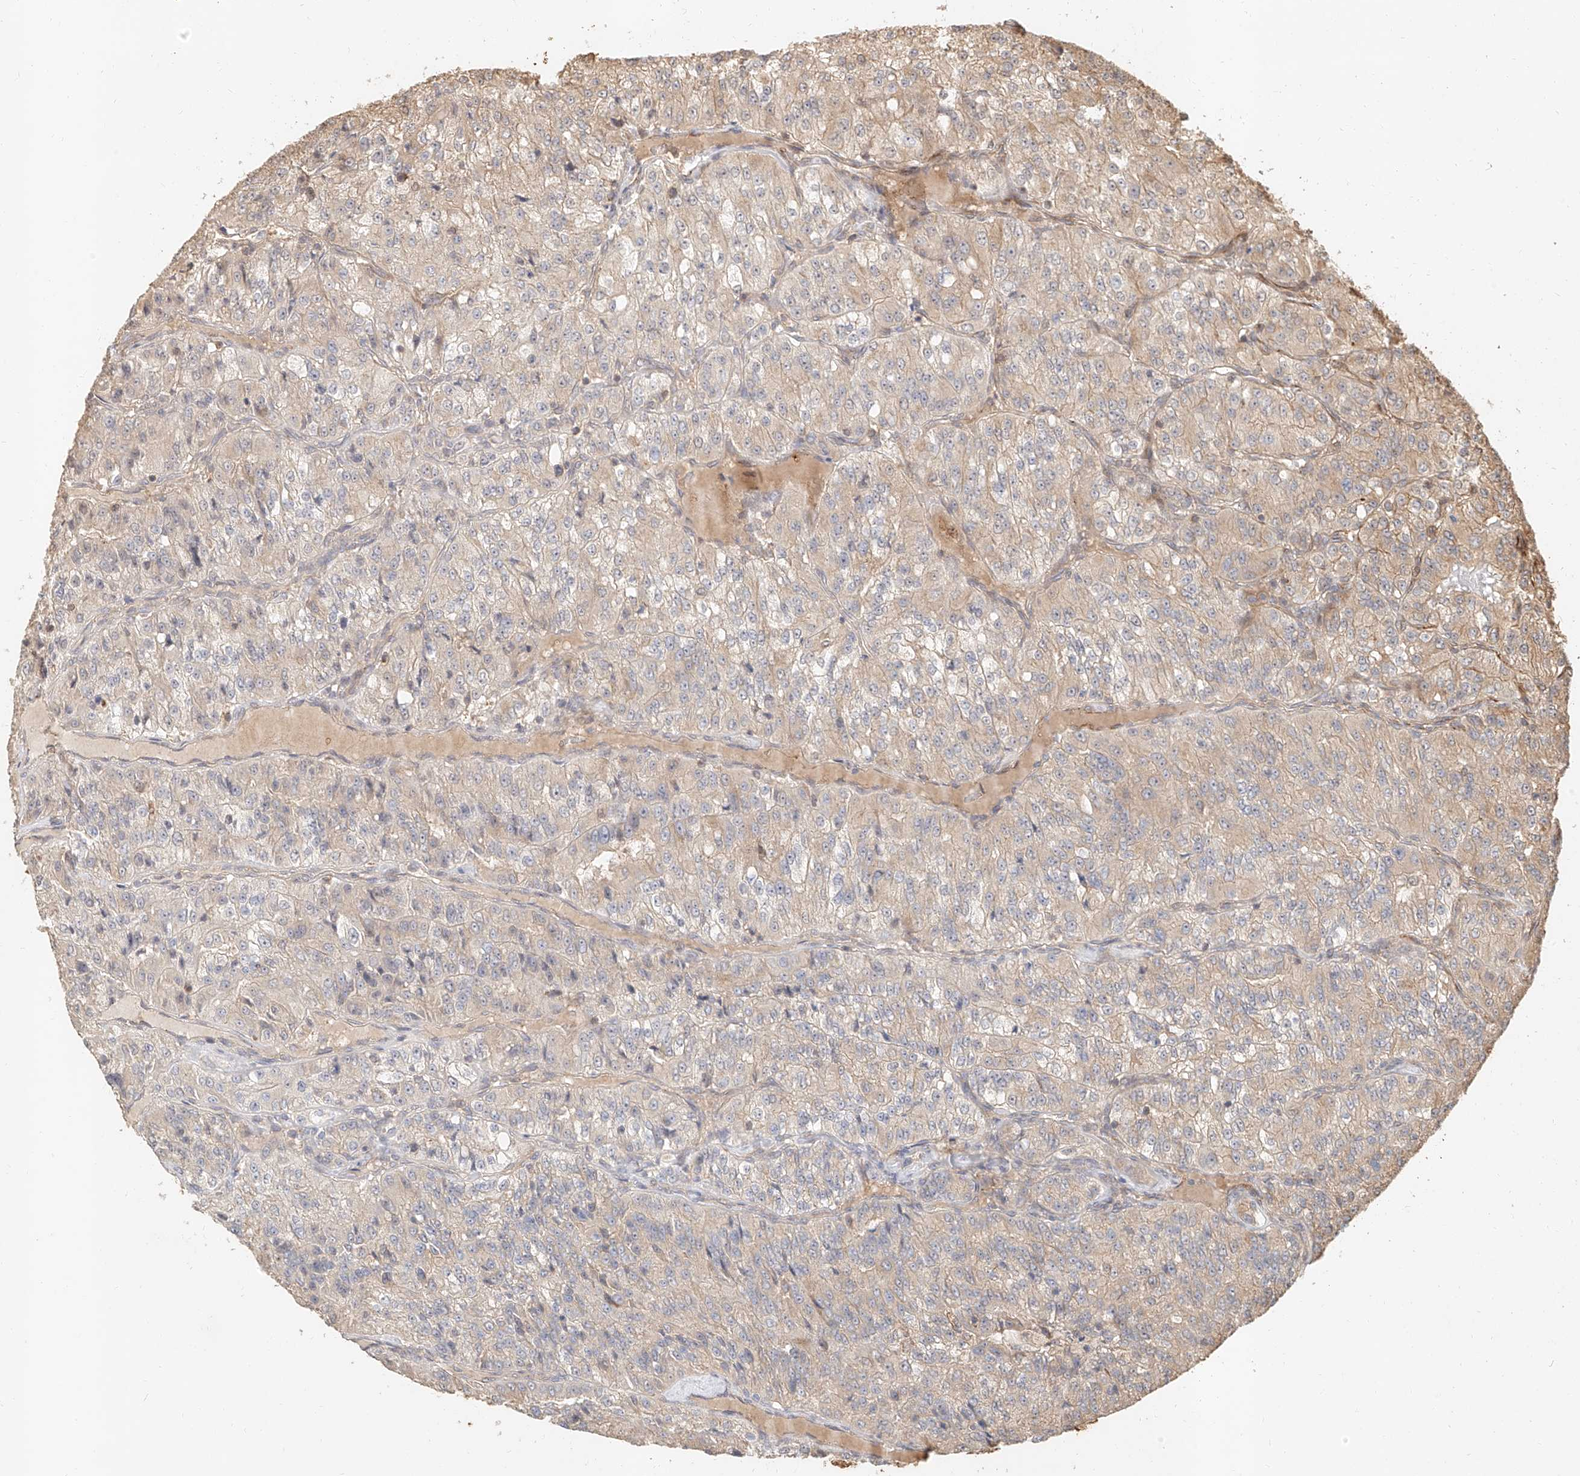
{"staining": {"intensity": "negative", "quantity": "none", "location": "none"}, "tissue": "renal cancer", "cell_type": "Tumor cells", "image_type": "cancer", "snomed": [{"axis": "morphology", "description": "Adenocarcinoma, NOS"}, {"axis": "topography", "description": "Kidney"}], "caption": "IHC photomicrograph of neoplastic tissue: adenocarcinoma (renal) stained with DAB demonstrates no significant protein staining in tumor cells.", "gene": "NAP1L1", "patient": {"sex": "female", "age": 63}}